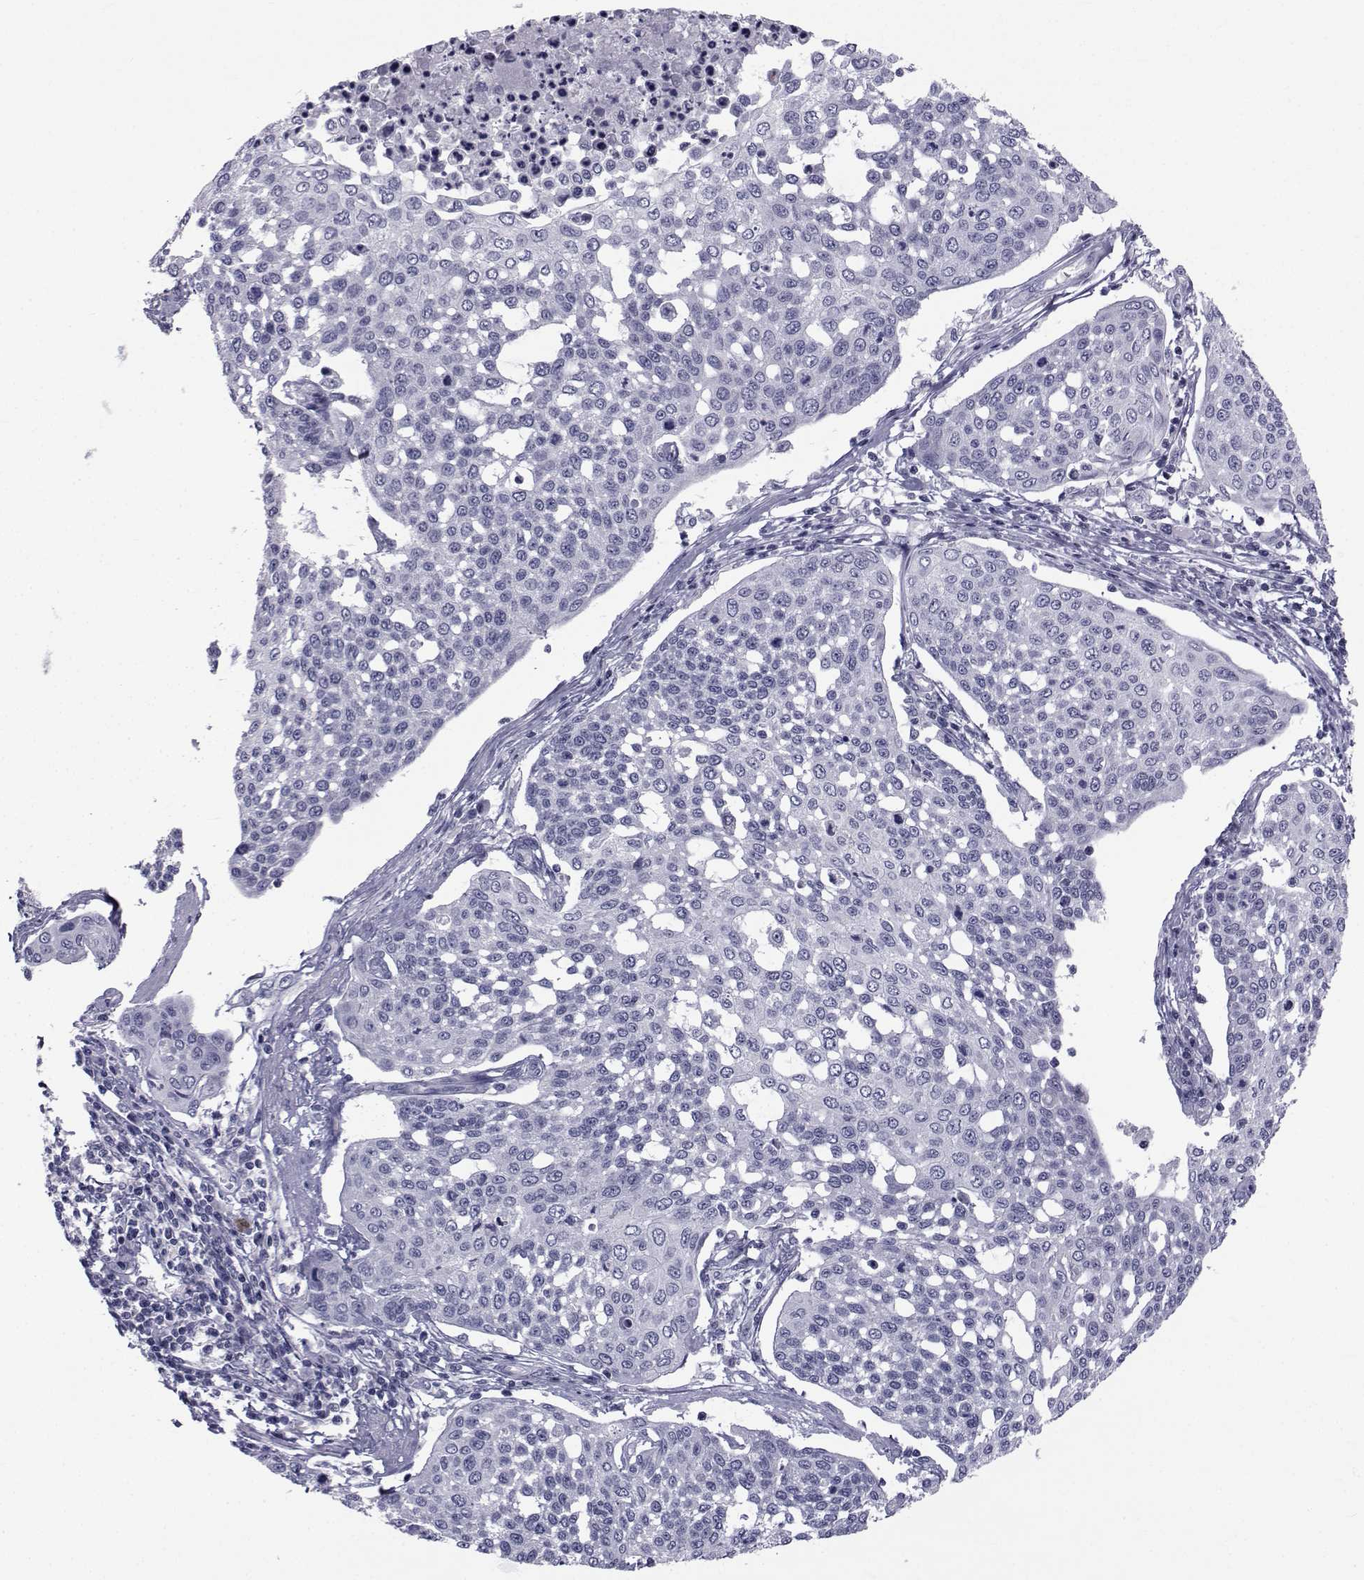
{"staining": {"intensity": "negative", "quantity": "none", "location": "none"}, "tissue": "cervical cancer", "cell_type": "Tumor cells", "image_type": "cancer", "snomed": [{"axis": "morphology", "description": "Squamous cell carcinoma, NOS"}, {"axis": "topography", "description": "Cervix"}], "caption": "Protein analysis of cervical cancer displays no significant expression in tumor cells. Nuclei are stained in blue.", "gene": "FDXR", "patient": {"sex": "female", "age": 34}}